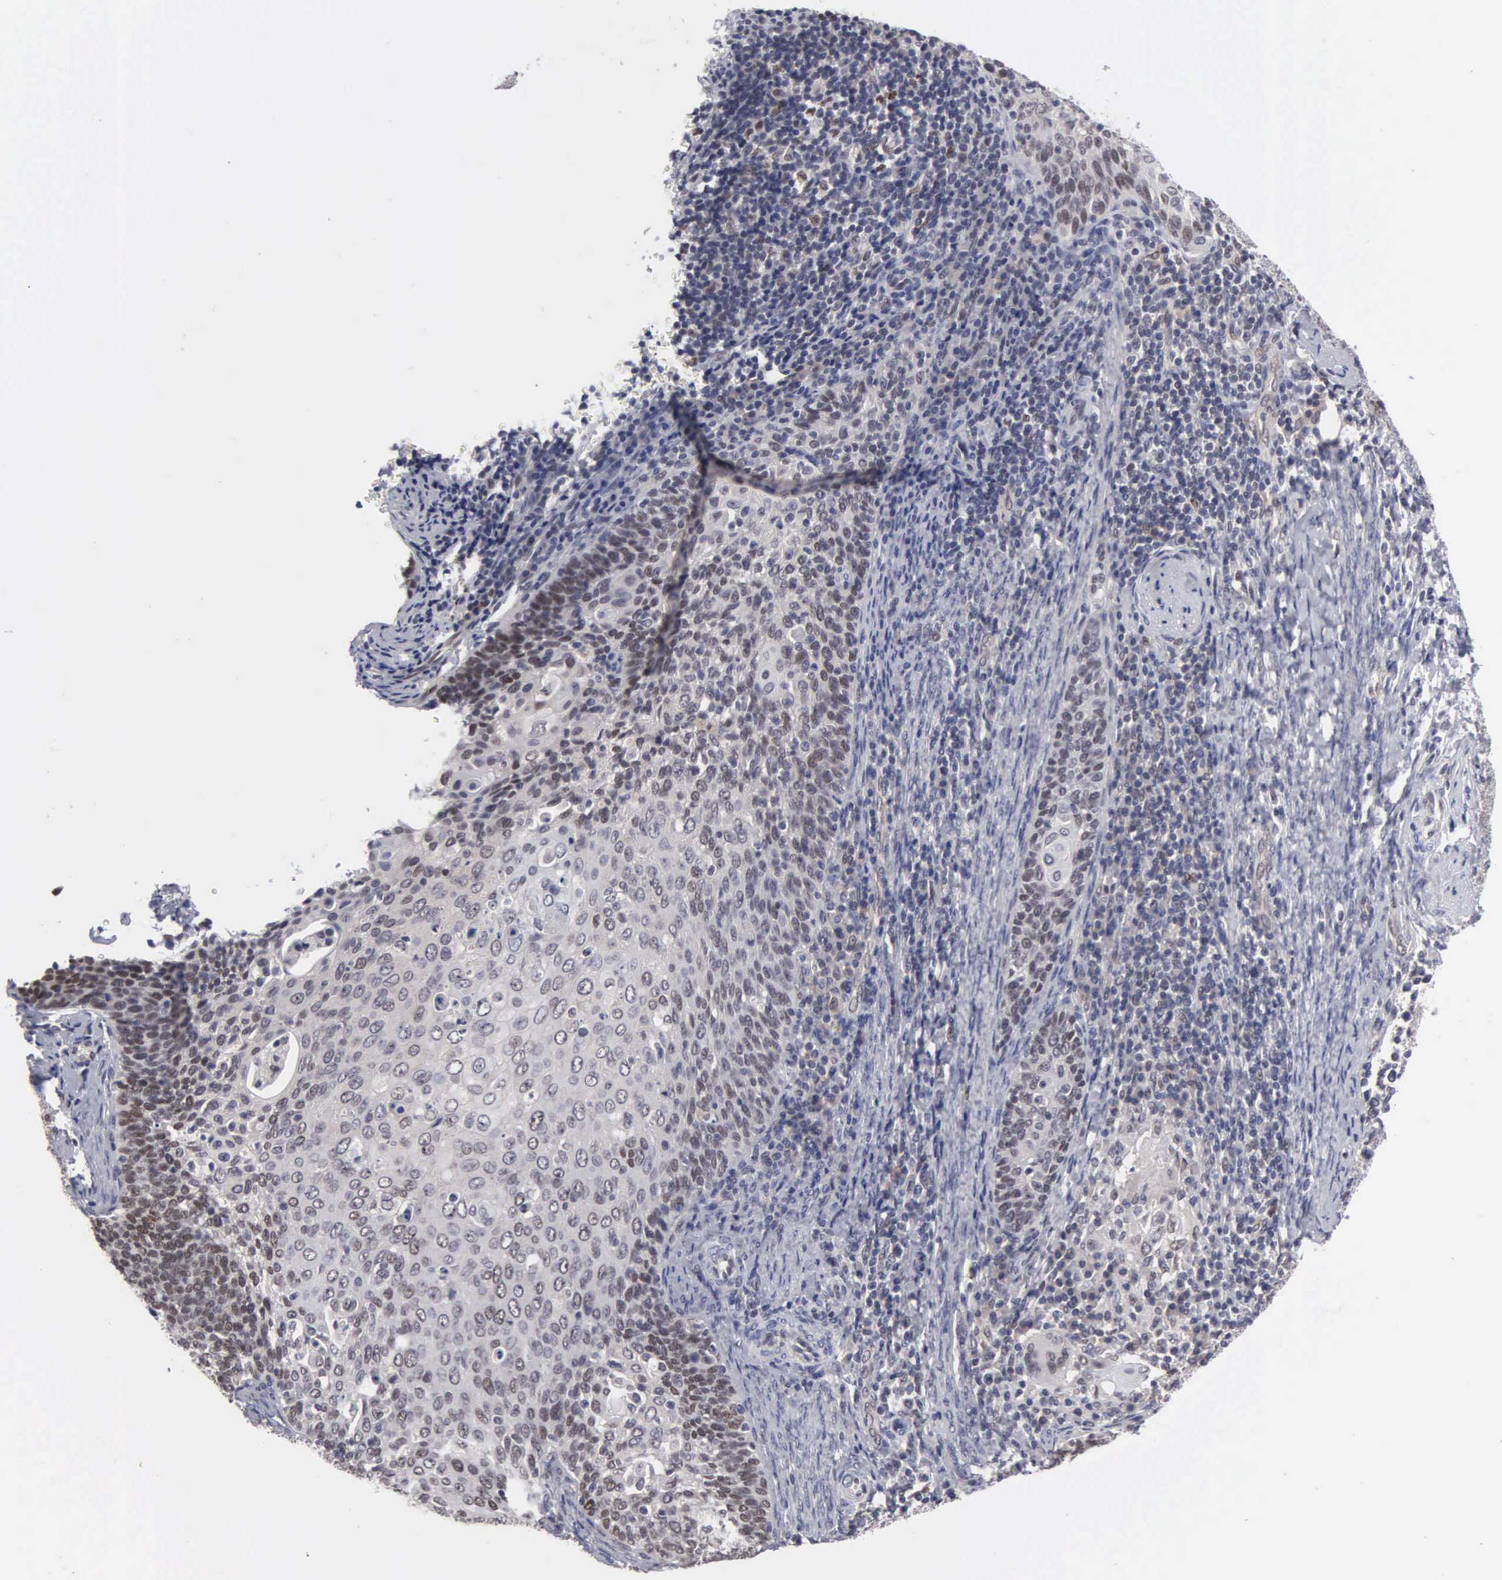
{"staining": {"intensity": "weak", "quantity": "25%-75%", "location": "nuclear"}, "tissue": "cervical cancer", "cell_type": "Tumor cells", "image_type": "cancer", "snomed": [{"axis": "morphology", "description": "Squamous cell carcinoma, NOS"}, {"axis": "topography", "description": "Cervix"}], "caption": "Squamous cell carcinoma (cervical) stained with DAB (3,3'-diaminobenzidine) immunohistochemistry (IHC) displays low levels of weak nuclear positivity in approximately 25%-75% of tumor cells. (Stains: DAB (3,3'-diaminobenzidine) in brown, nuclei in blue, Microscopy: brightfield microscopy at high magnification).", "gene": "ZBTB33", "patient": {"sex": "female", "age": 33}}